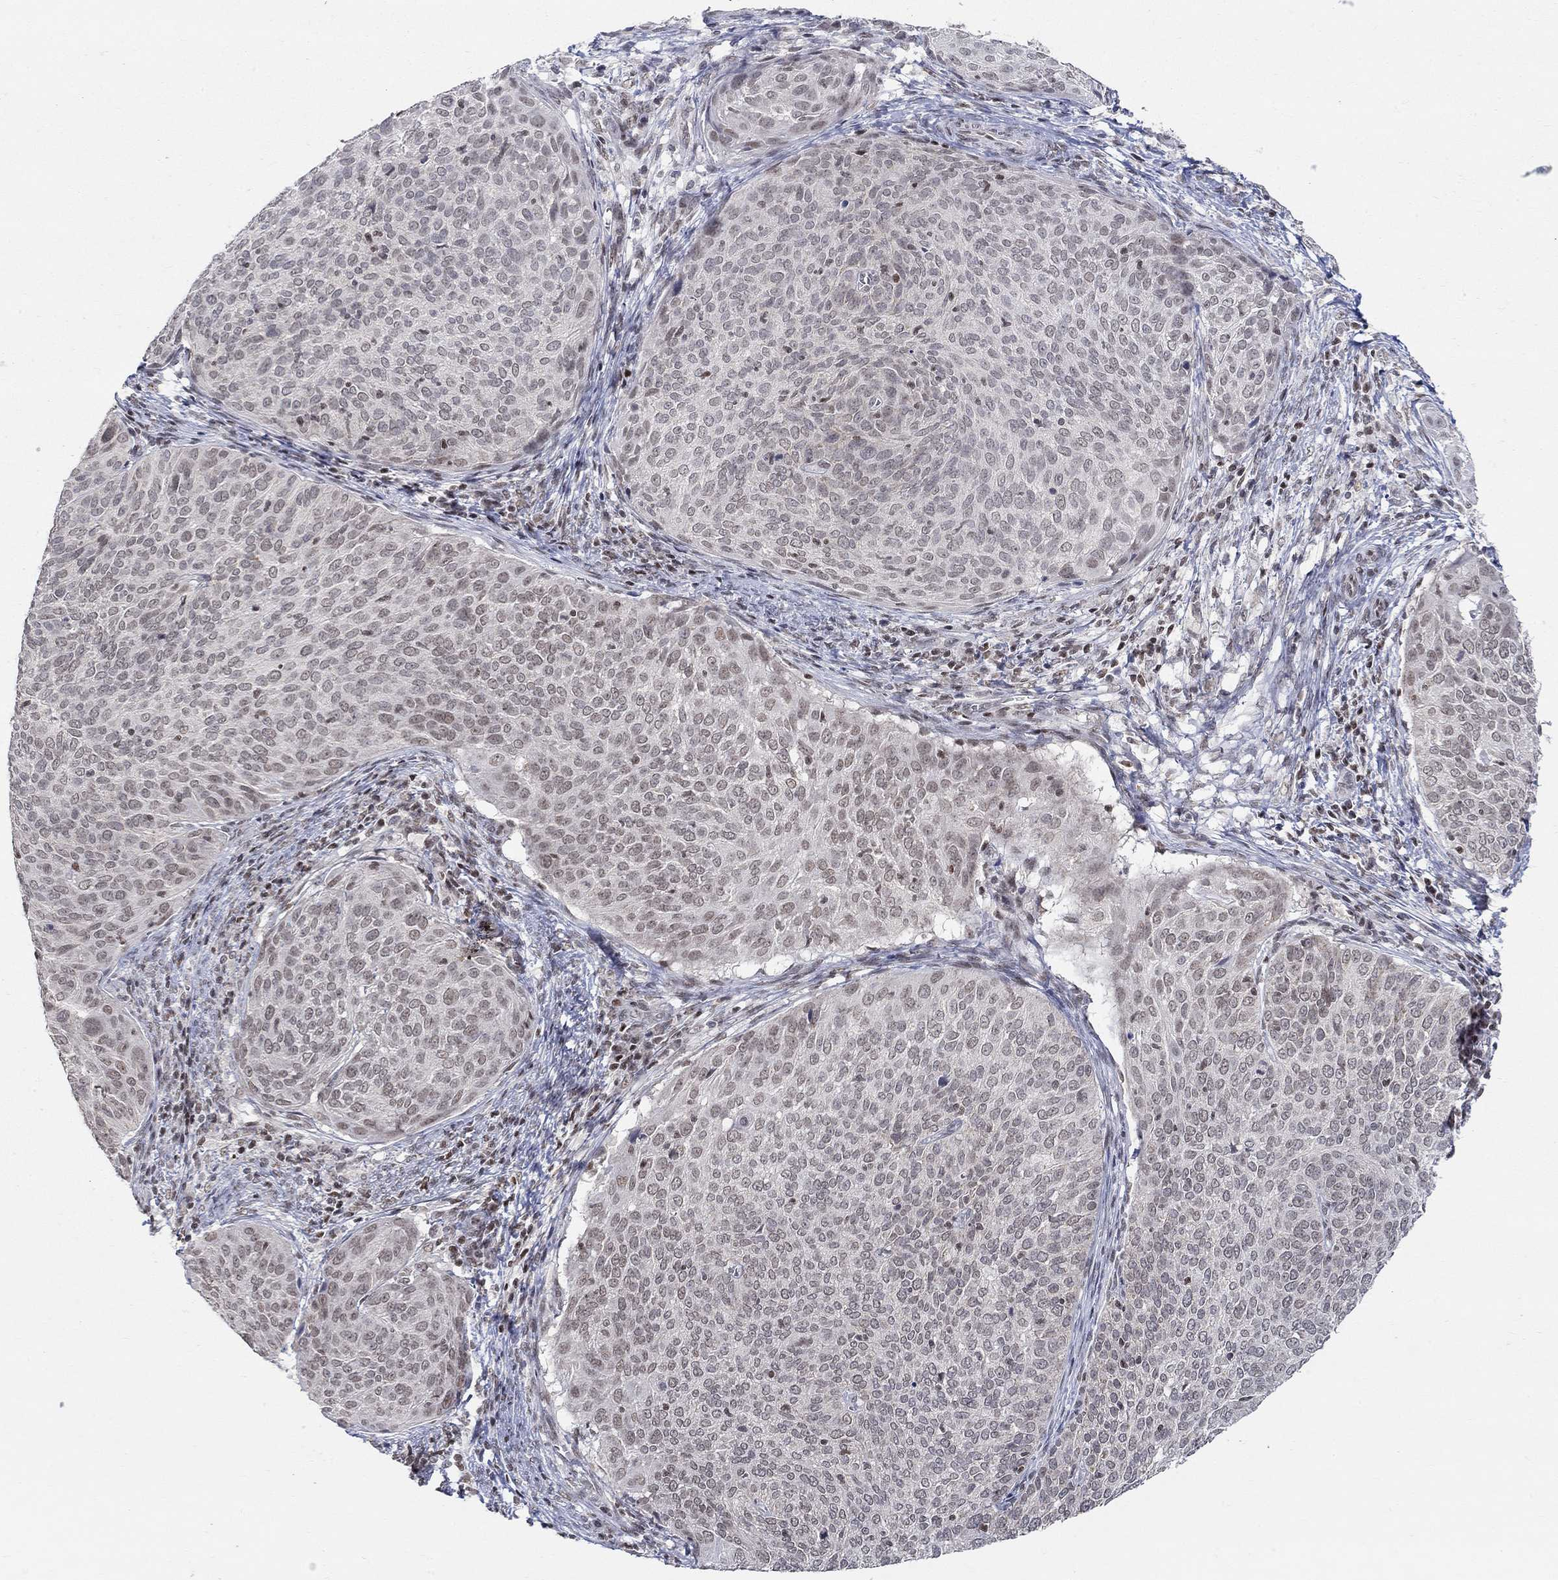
{"staining": {"intensity": "negative", "quantity": "none", "location": "none"}, "tissue": "cervical cancer", "cell_type": "Tumor cells", "image_type": "cancer", "snomed": [{"axis": "morphology", "description": "Squamous cell carcinoma, NOS"}, {"axis": "topography", "description": "Cervix"}], "caption": "This is a histopathology image of immunohistochemistry (IHC) staining of cervical cancer (squamous cell carcinoma), which shows no positivity in tumor cells.", "gene": "KLF12", "patient": {"sex": "female", "age": 39}}